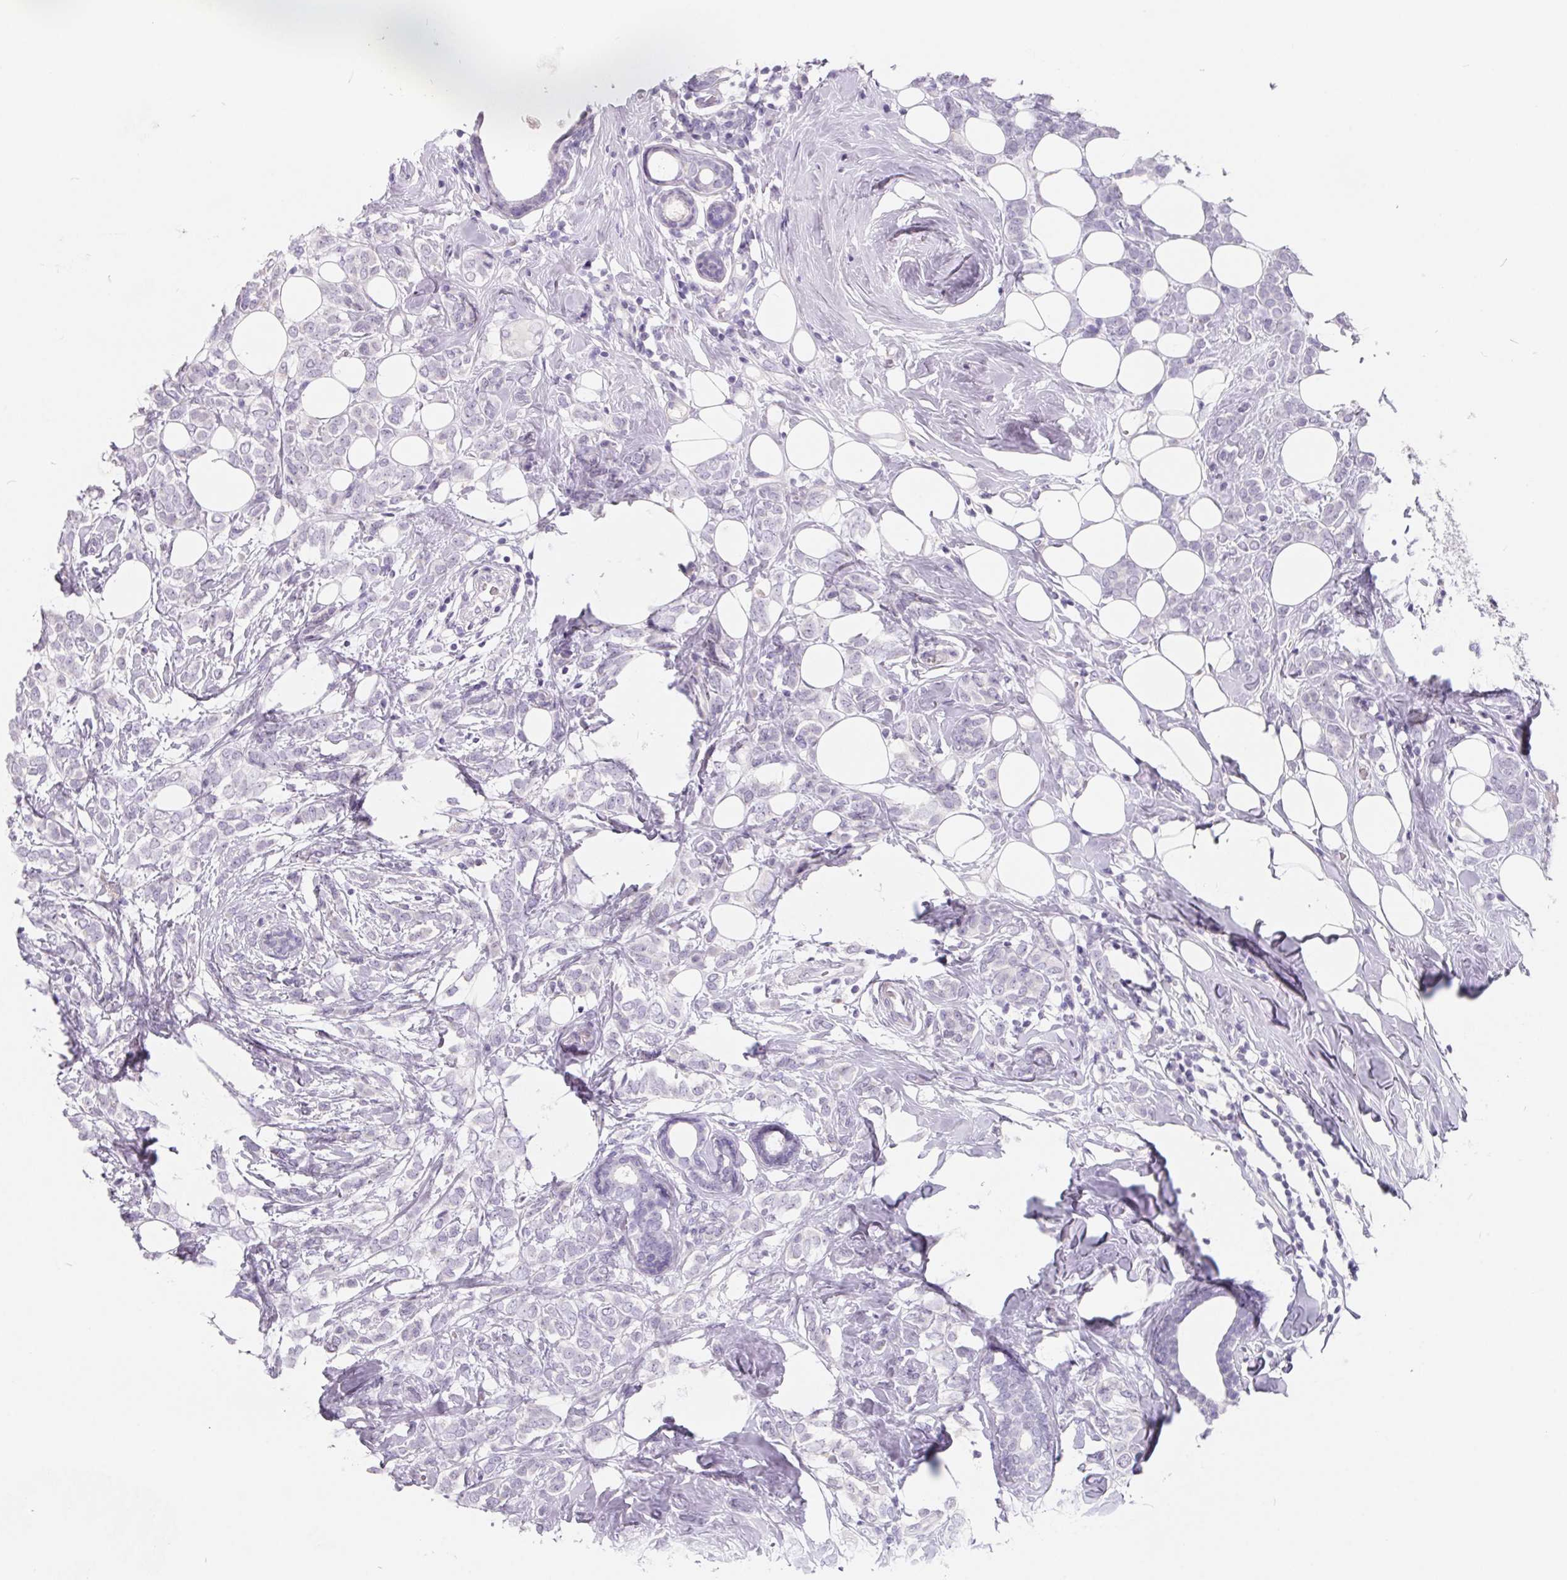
{"staining": {"intensity": "negative", "quantity": "none", "location": "none"}, "tissue": "breast cancer", "cell_type": "Tumor cells", "image_type": "cancer", "snomed": [{"axis": "morphology", "description": "Lobular carcinoma"}, {"axis": "topography", "description": "Breast"}], "caption": "High power microscopy micrograph of an IHC photomicrograph of breast cancer, revealing no significant expression in tumor cells. The staining was performed using DAB to visualize the protein expression in brown, while the nuclei were stained in blue with hematoxylin (Magnification: 20x).", "gene": "FDX1", "patient": {"sex": "female", "age": 49}}